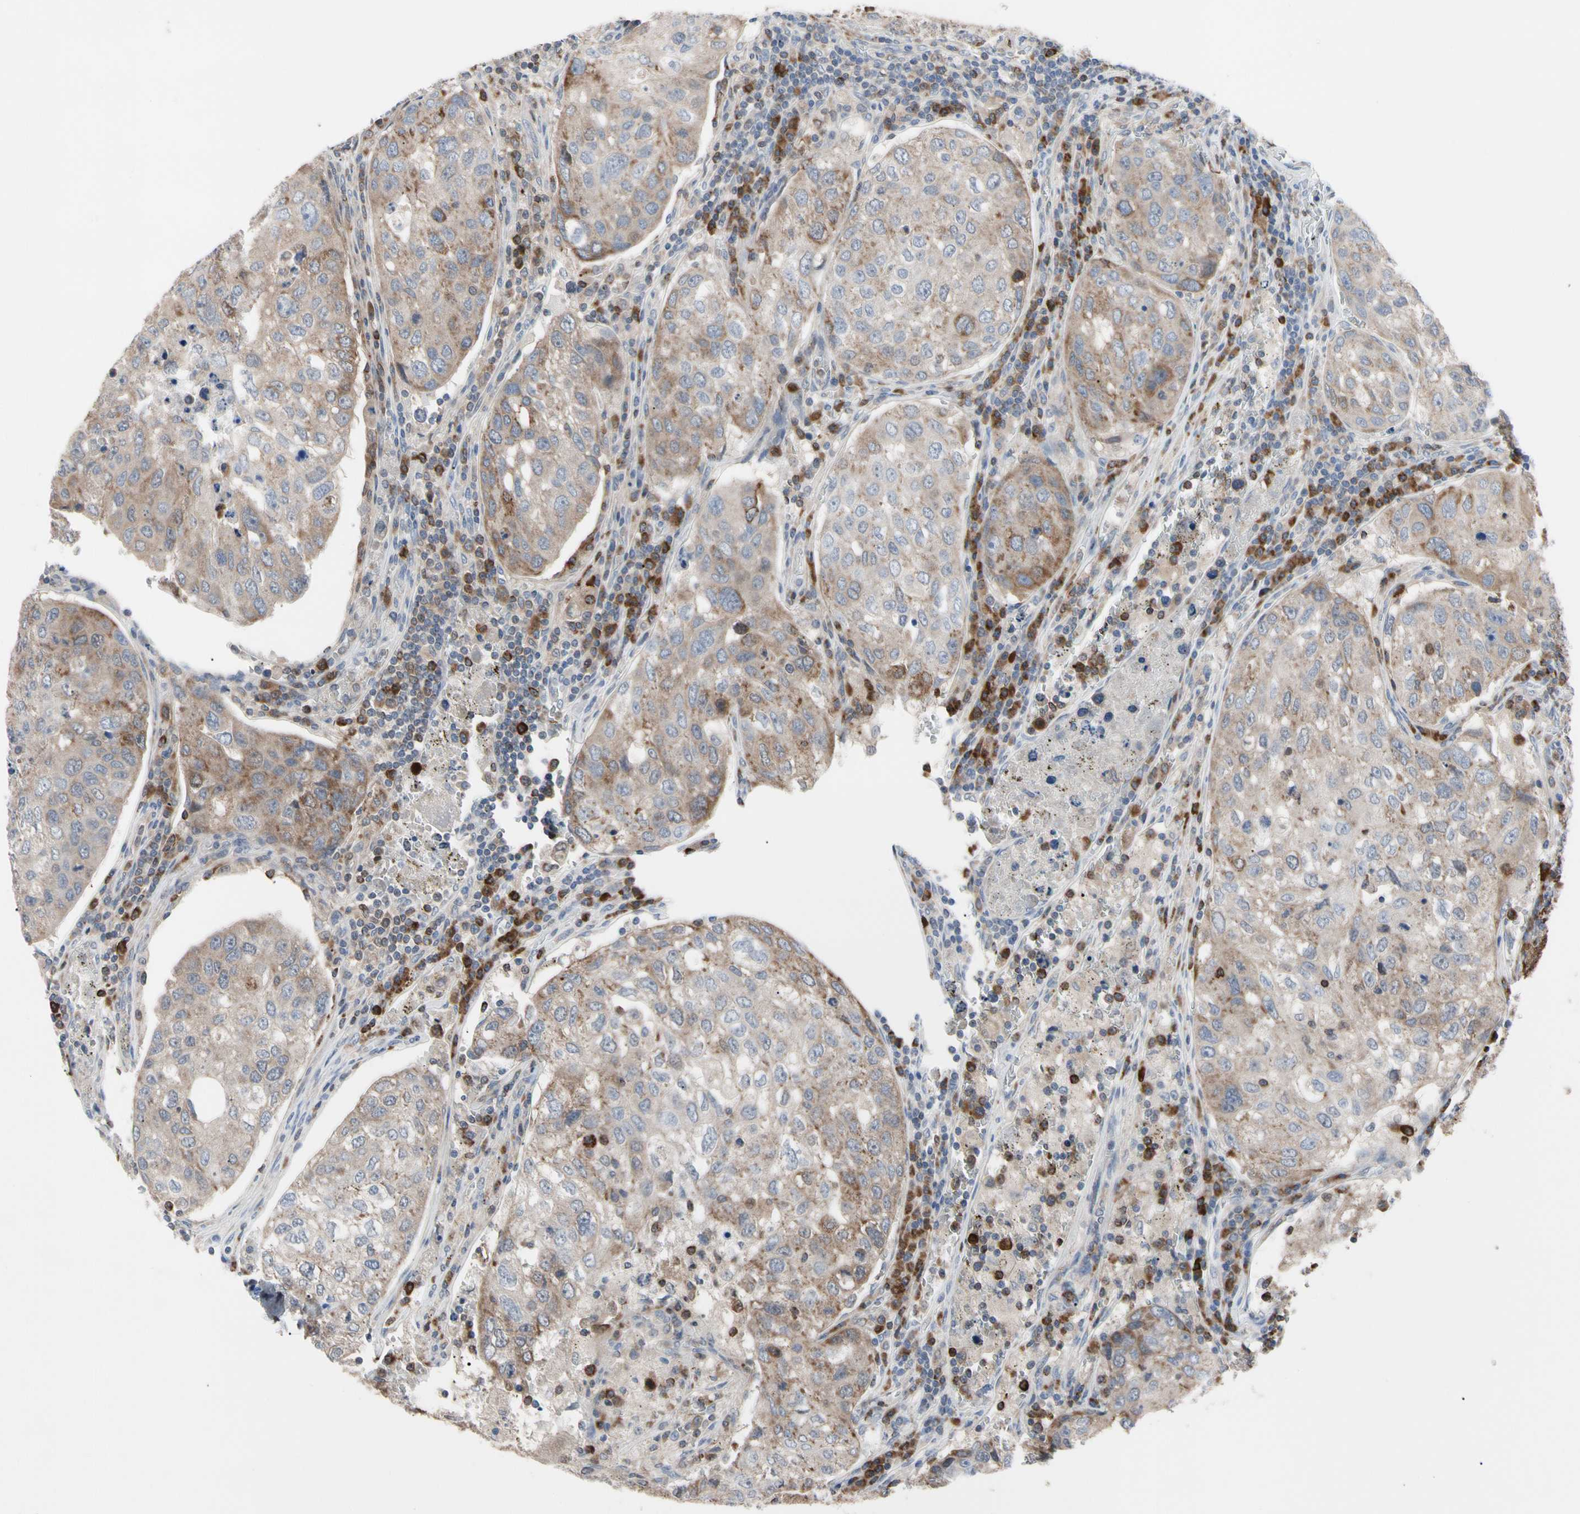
{"staining": {"intensity": "moderate", "quantity": "25%-75%", "location": "cytoplasmic/membranous"}, "tissue": "urothelial cancer", "cell_type": "Tumor cells", "image_type": "cancer", "snomed": [{"axis": "morphology", "description": "Urothelial carcinoma, High grade"}, {"axis": "topography", "description": "Lymph node"}, {"axis": "topography", "description": "Urinary bladder"}], "caption": "Immunohistochemistry (IHC) of human urothelial carcinoma (high-grade) demonstrates medium levels of moderate cytoplasmic/membranous staining in about 25%-75% of tumor cells.", "gene": "MCL1", "patient": {"sex": "male", "age": 51}}